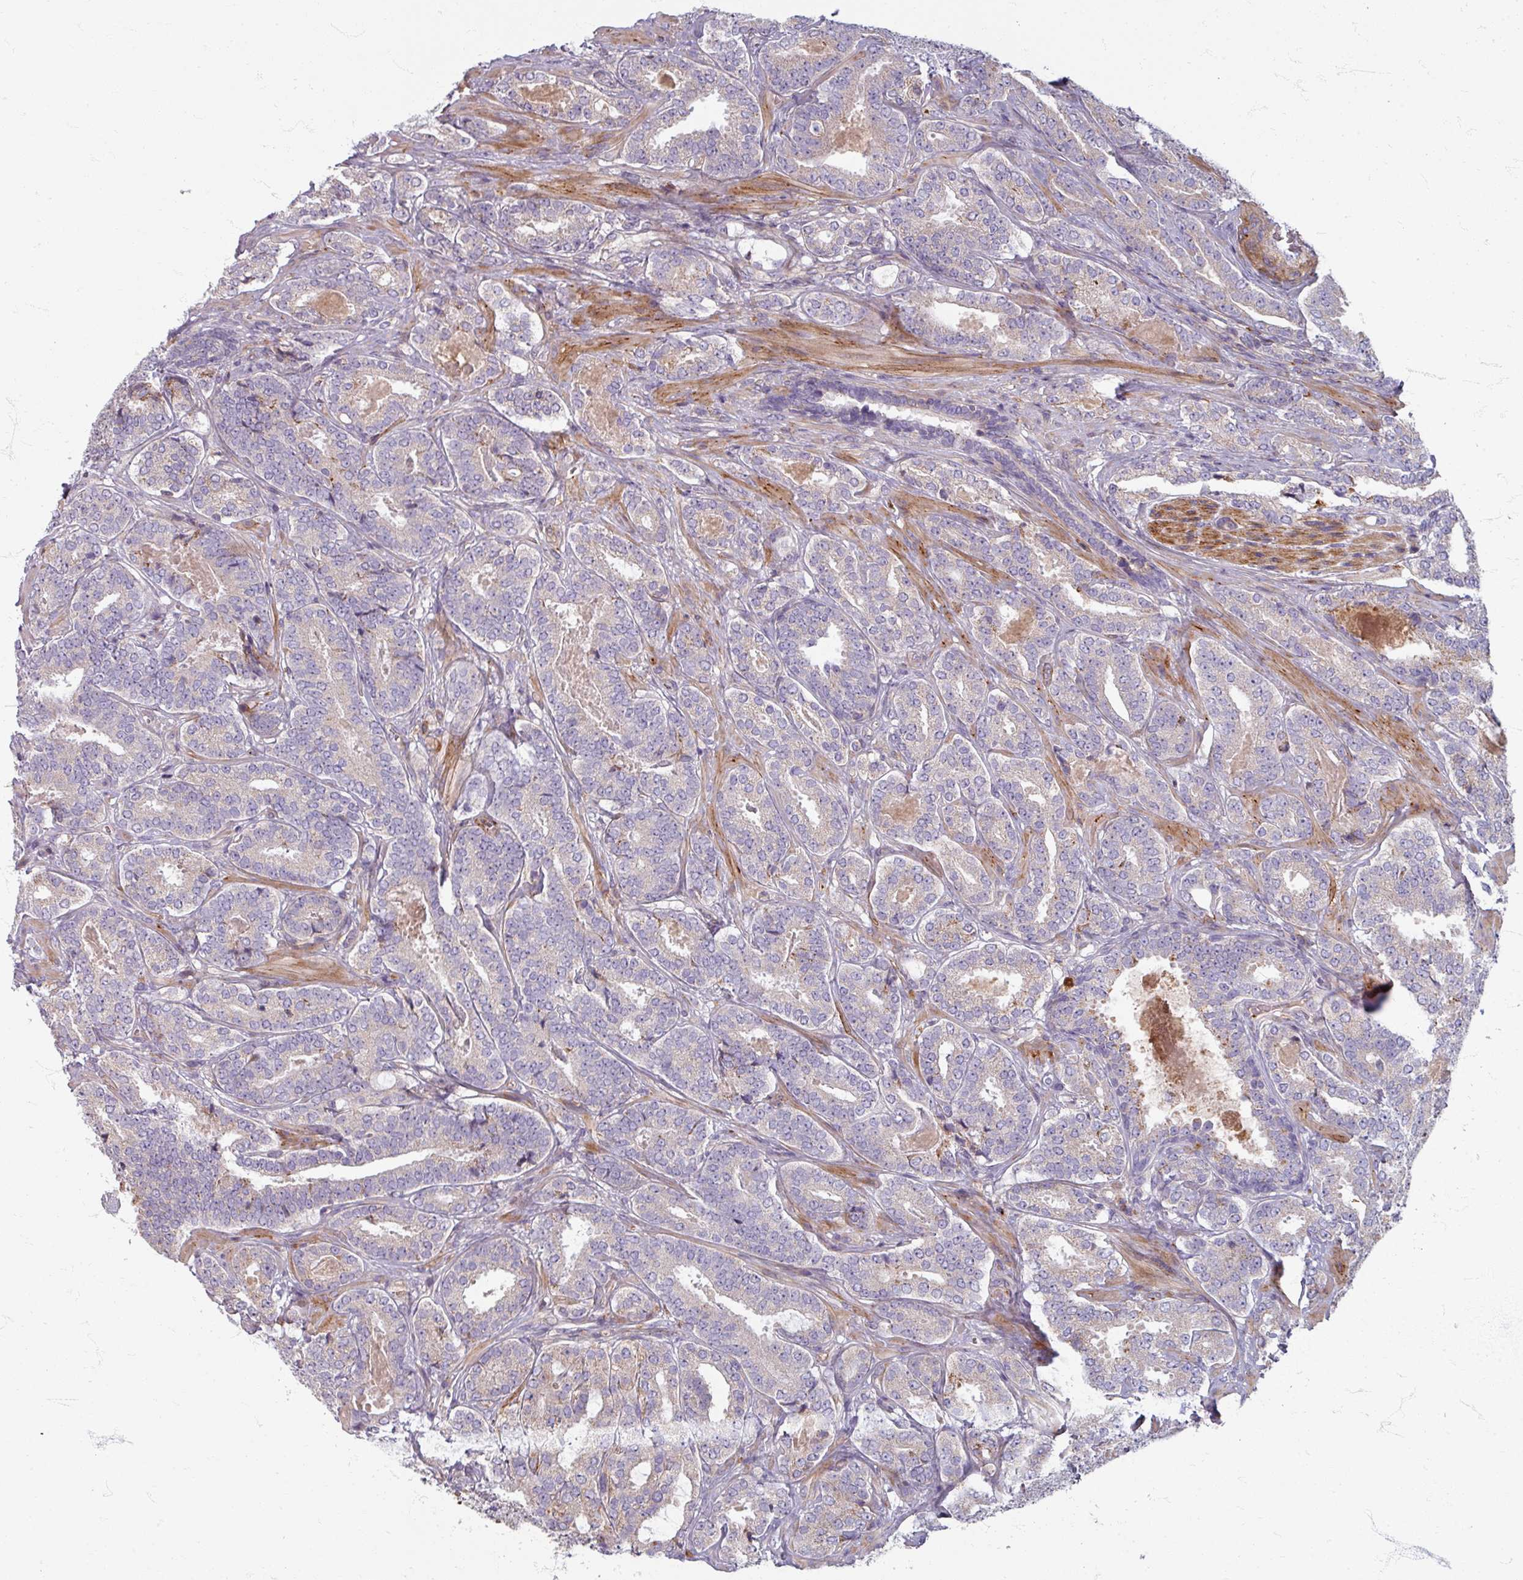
{"staining": {"intensity": "negative", "quantity": "none", "location": "none"}, "tissue": "prostate cancer", "cell_type": "Tumor cells", "image_type": "cancer", "snomed": [{"axis": "morphology", "description": "Adenocarcinoma, High grade"}, {"axis": "topography", "description": "Prostate"}], "caption": "Immunohistochemistry image of human prostate cancer stained for a protein (brown), which exhibits no staining in tumor cells.", "gene": "GABARAPL1", "patient": {"sex": "male", "age": 65}}